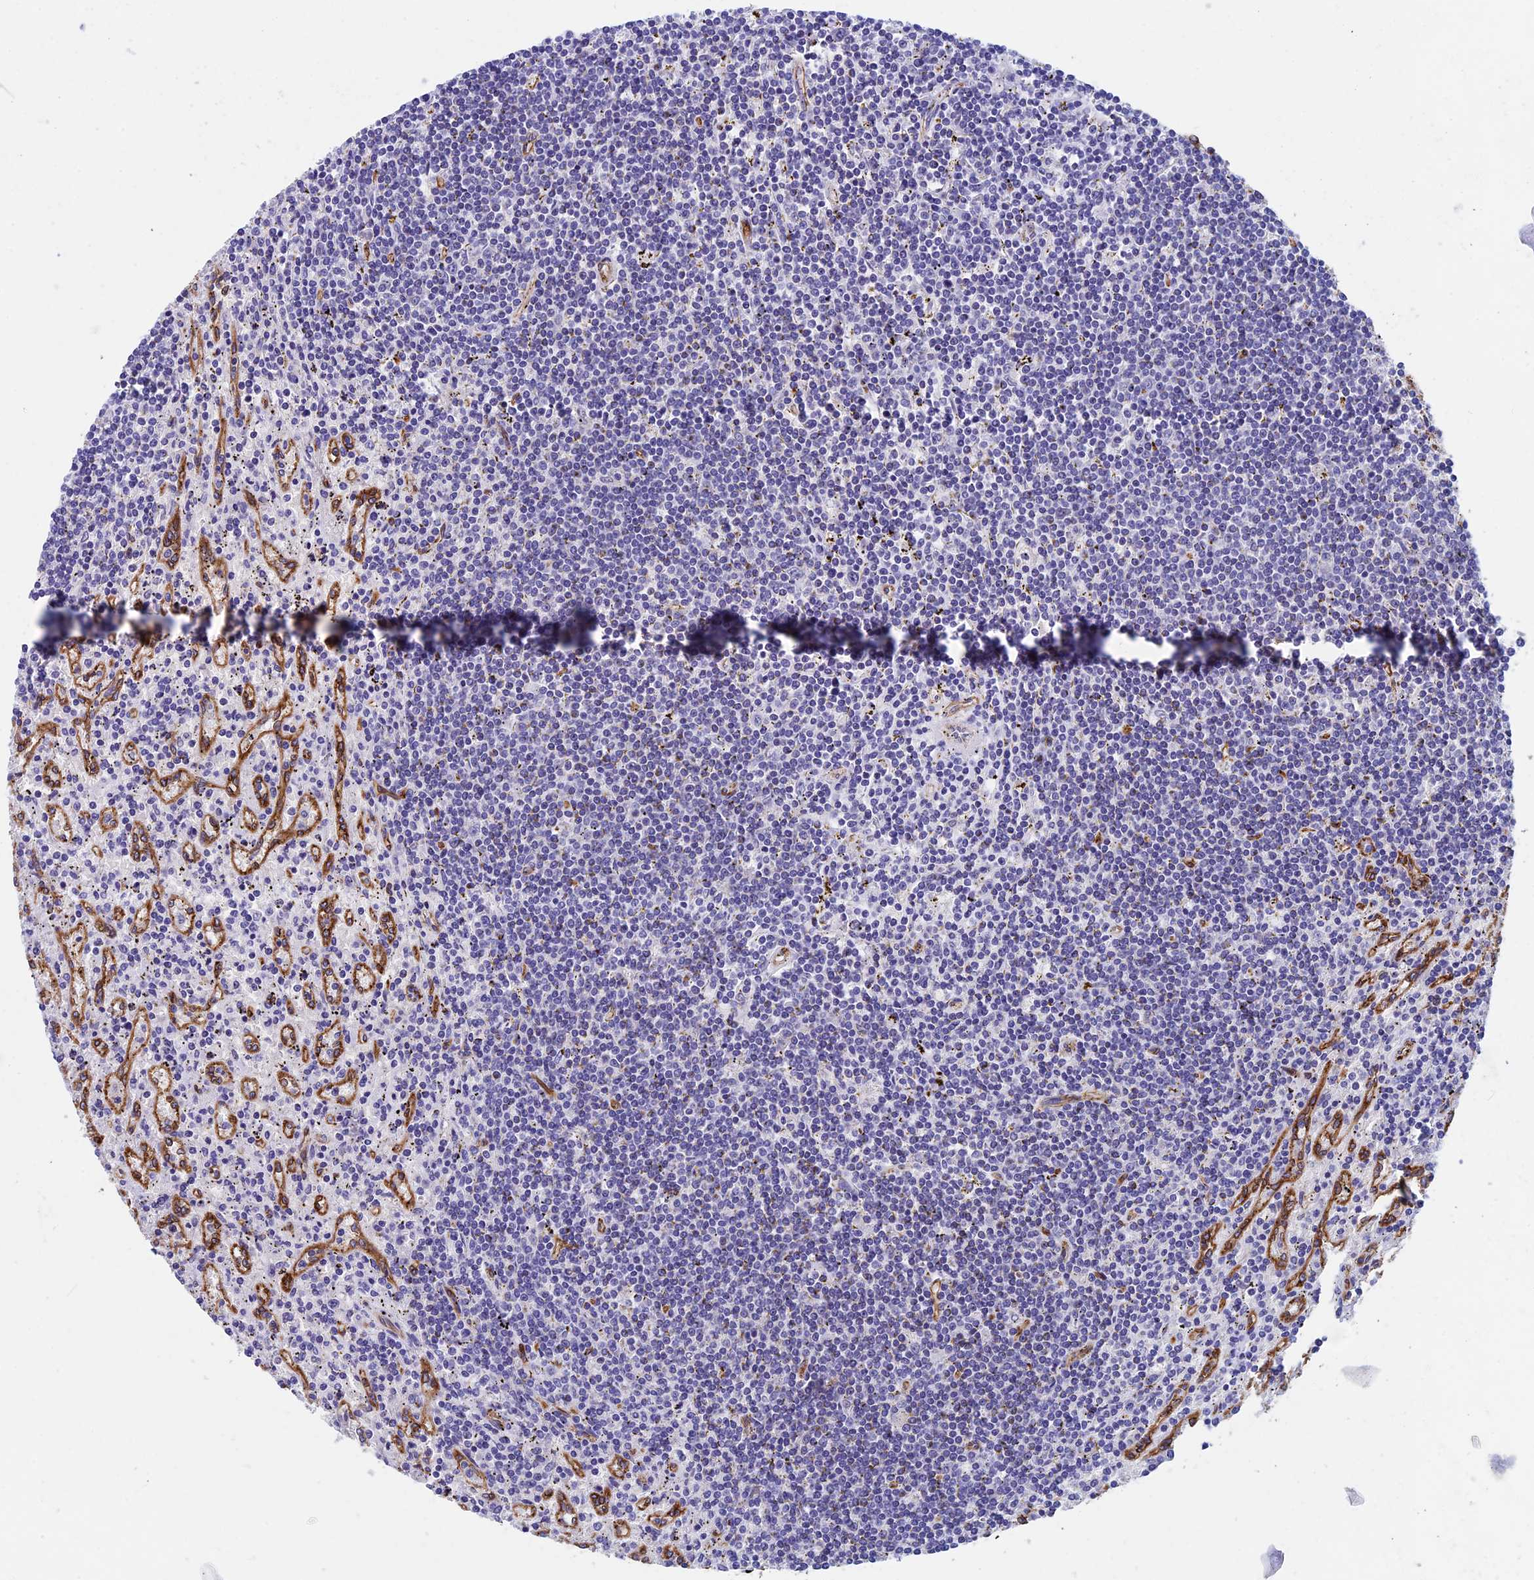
{"staining": {"intensity": "negative", "quantity": "none", "location": "none"}, "tissue": "lymphoma", "cell_type": "Tumor cells", "image_type": "cancer", "snomed": [{"axis": "morphology", "description": "Malignant lymphoma, non-Hodgkin's type, Low grade"}, {"axis": "topography", "description": "Spleen"}], "caption": "Immunohistochemistry of low-grade malignant lymphoma, non-Hodgkin's type reveals no positivity in tumor cells.", "gene": "INSYN1", "patient": {"sex": "male", "age": 76}}